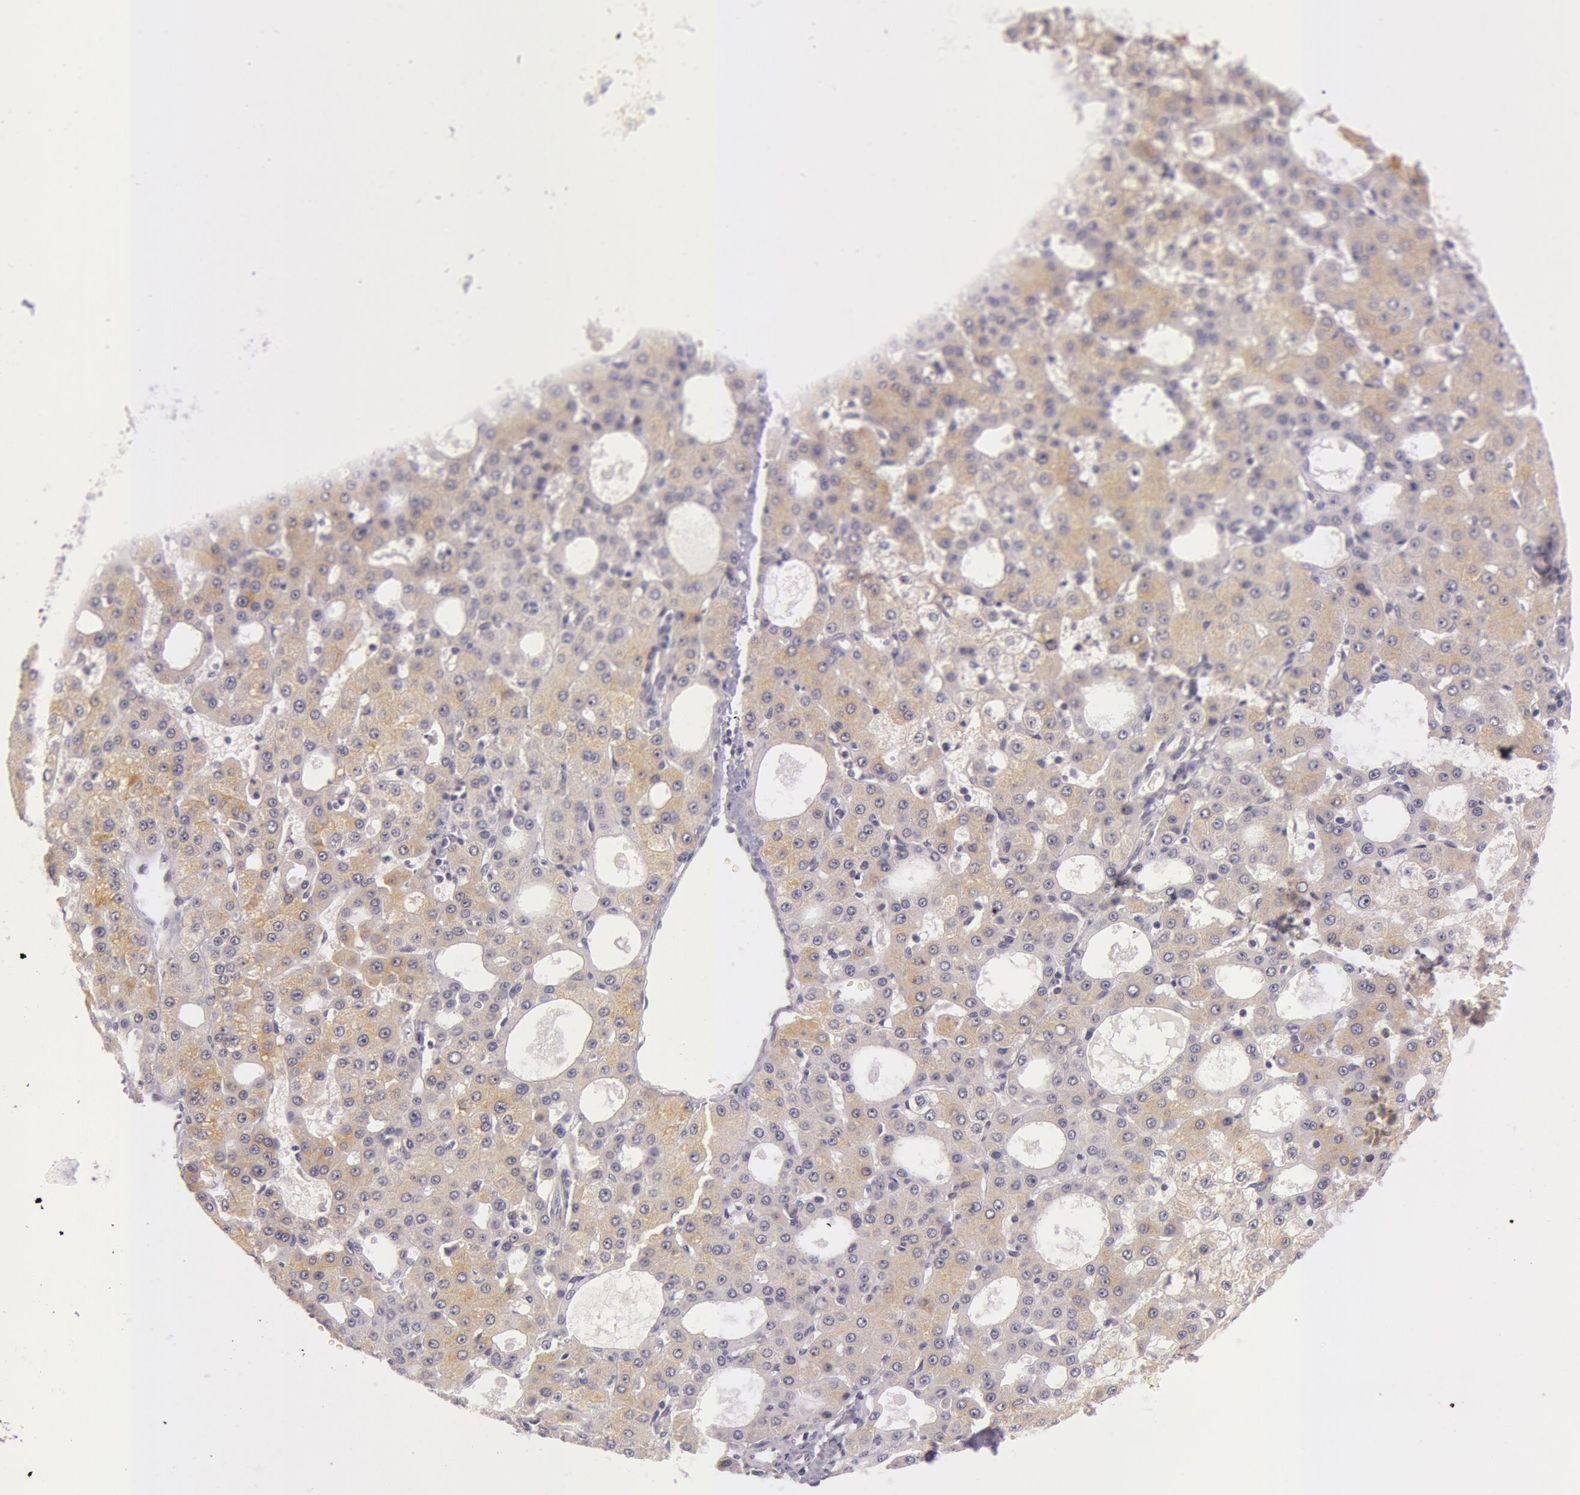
{"staining": {"intensity": "weak", "quantity": "25%-75%", "location": "cytoplasmic/membranous"}, "tissue": "liver cancer", "cell_type": "Tumor cells", "image_type": "cancer", "snomed": [{"axis": "morphology", "description": "Carcinoma, Hepatocellular, NOS"}, {"axis": "topography", "description": "Liver"}], "caption": "Hepatocellular carcinoma (liver) was stained to show a protein in brown. There is low levels of weak cytoplasmic/membranous staining in about 25%-75% of tumor cells.", "gene": "RBMY1F", "patient": {"sex": "male", "age": 47}}